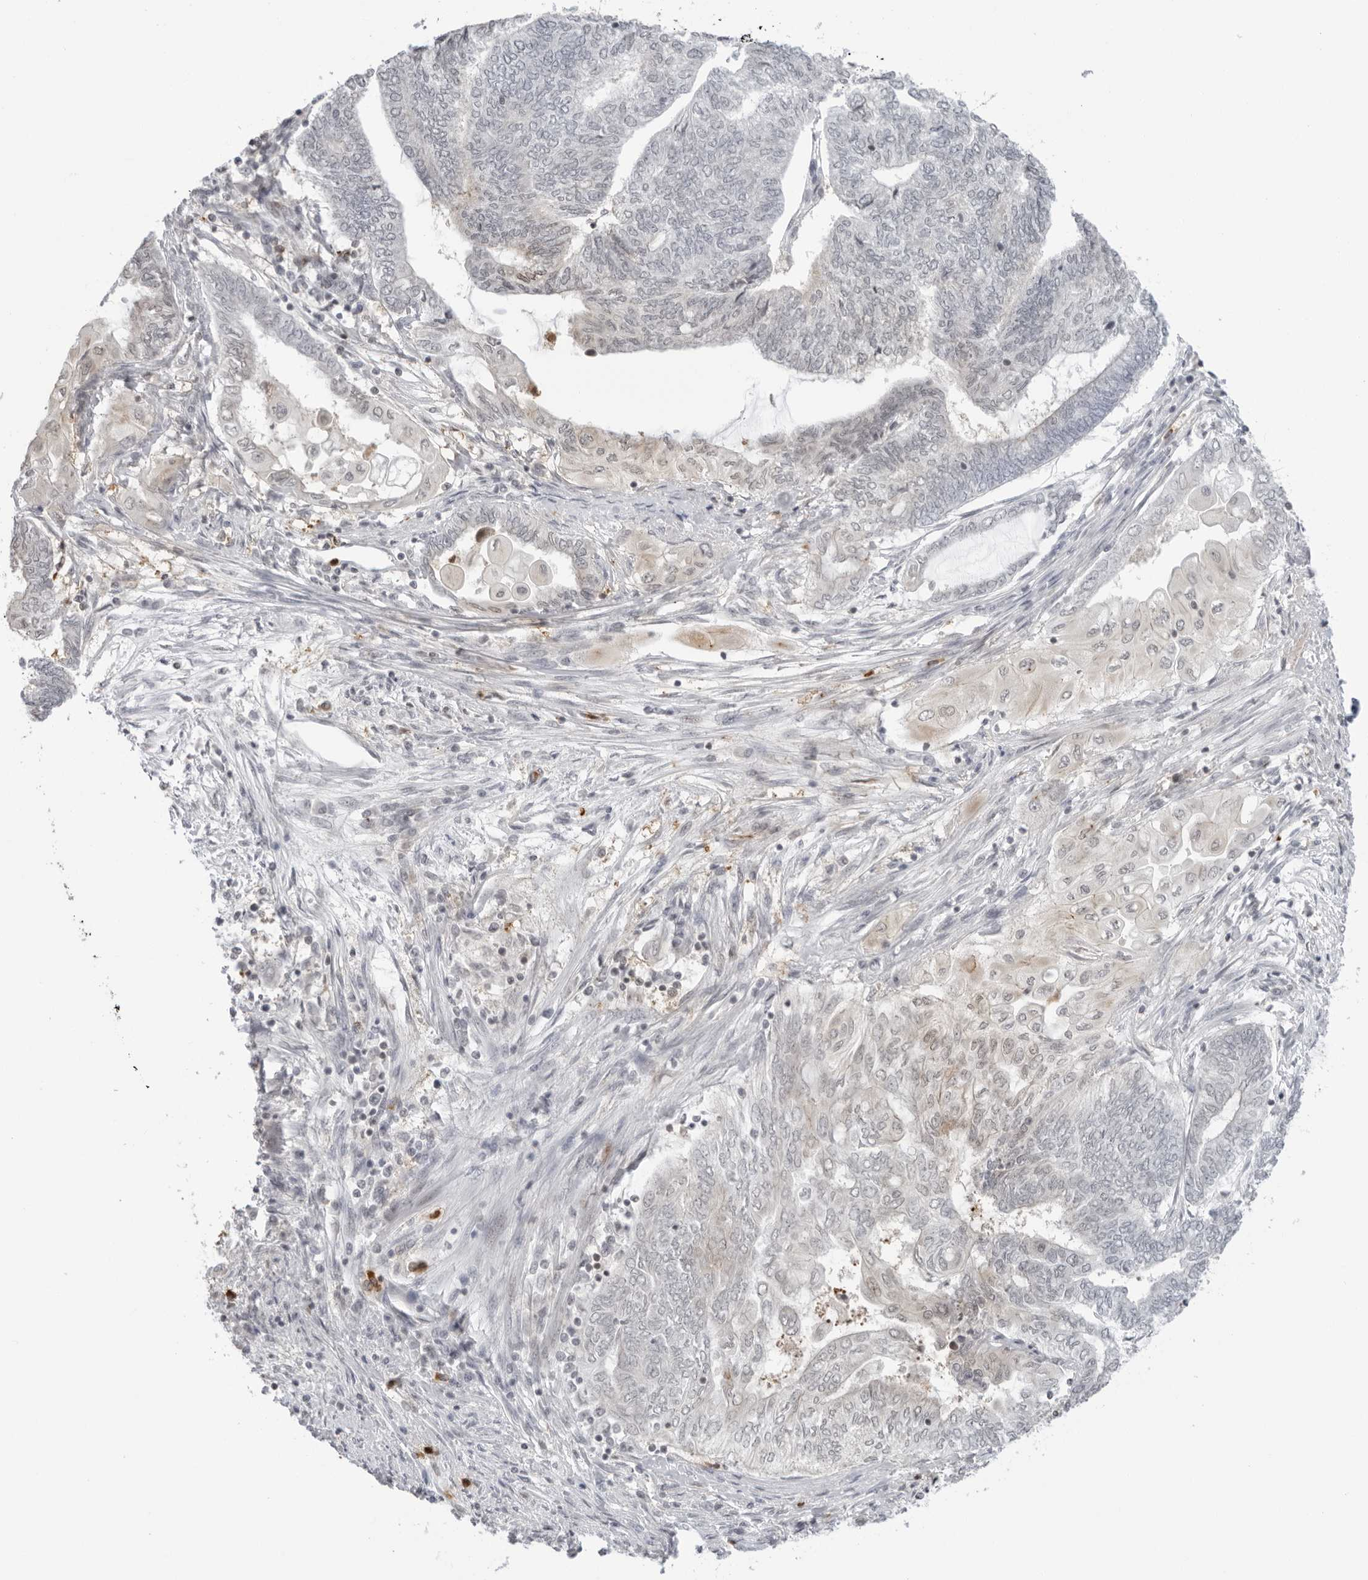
{"staining": {"intensity": "negative", "quantity": "none", "location": "none"}, "tissue": "endometrial cancer", "cell_type": "Tumor cells", "image_type": "cancer", "snomed": [{"axis": "morphology", "description": "Adenocarcinoma, NOS"}, {"axis": "topography", "description": "Uterus"}, {"axis": "topography", "description": "Endometrium"}], "caption": "IHC of endometrial cancer (adenocarcinoma) reveals no positivity in tumor cells.", "gene": "RNF146", "patient": {"sex": "female", "age": 70}}